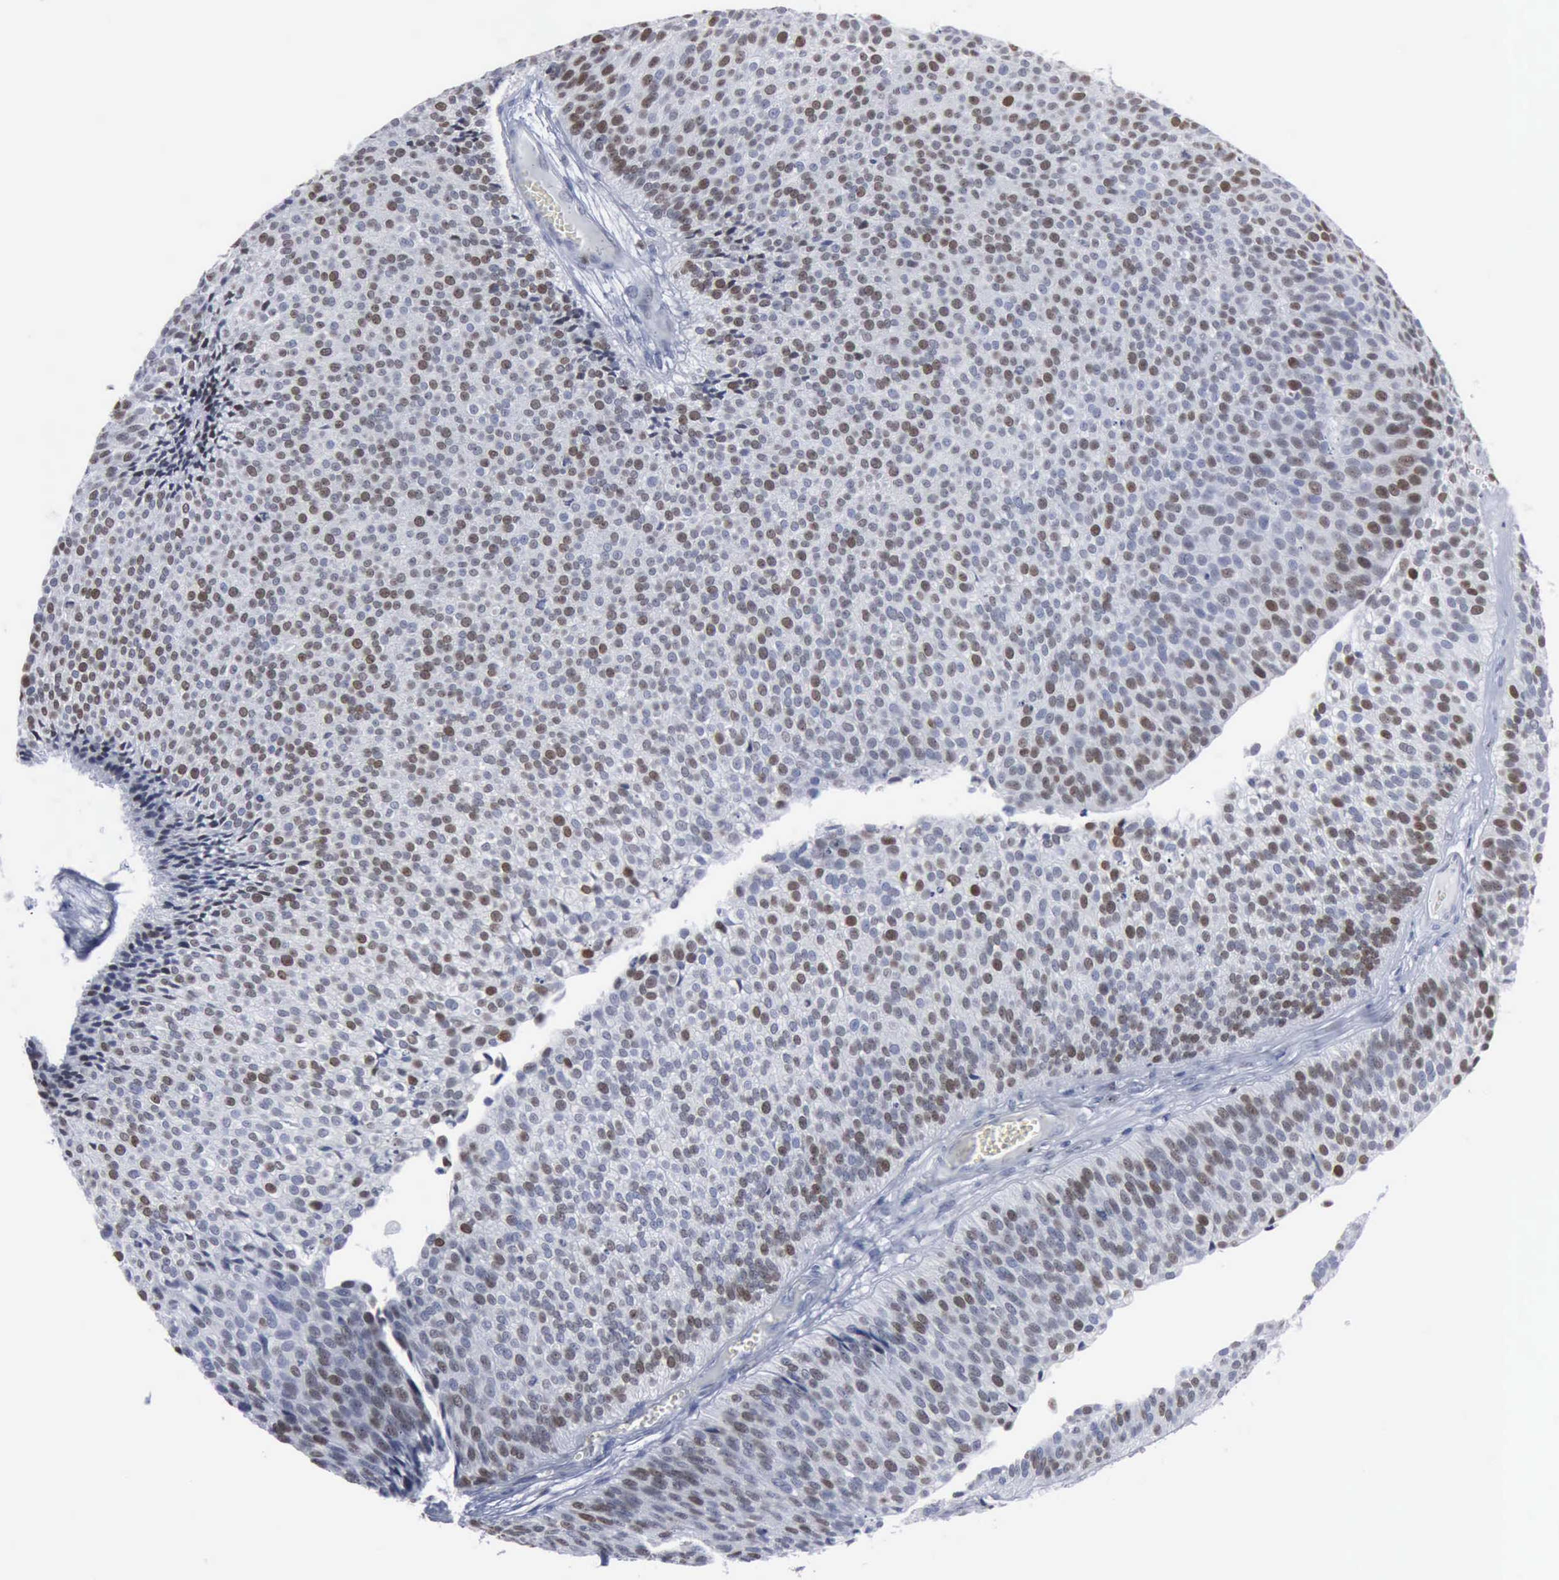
{"staining": {"intensity": "strong", "quantity": "<25%", "location": "nuclear"}, "tissue": "urothelial cancer", "cell_type": "Tumor cells", "image_type": "cancer", "snomed": [{"axis": "morphology", "description": "Urothelial carcinoma, Low grade"}, {"axis": "topography", "description": "Urinary bladder"}], "caption": "Tumor cells reveal medium levels of strong nuclear staining in about <25% of cells in human low-grade urothelial carcinoma. Using DAB (brown) and hematoxylin (blue) stains, captured at high magnification using brightfield microscopy.", "gene": "MCM5", "patient": {"sex": "male", "age": 84}}